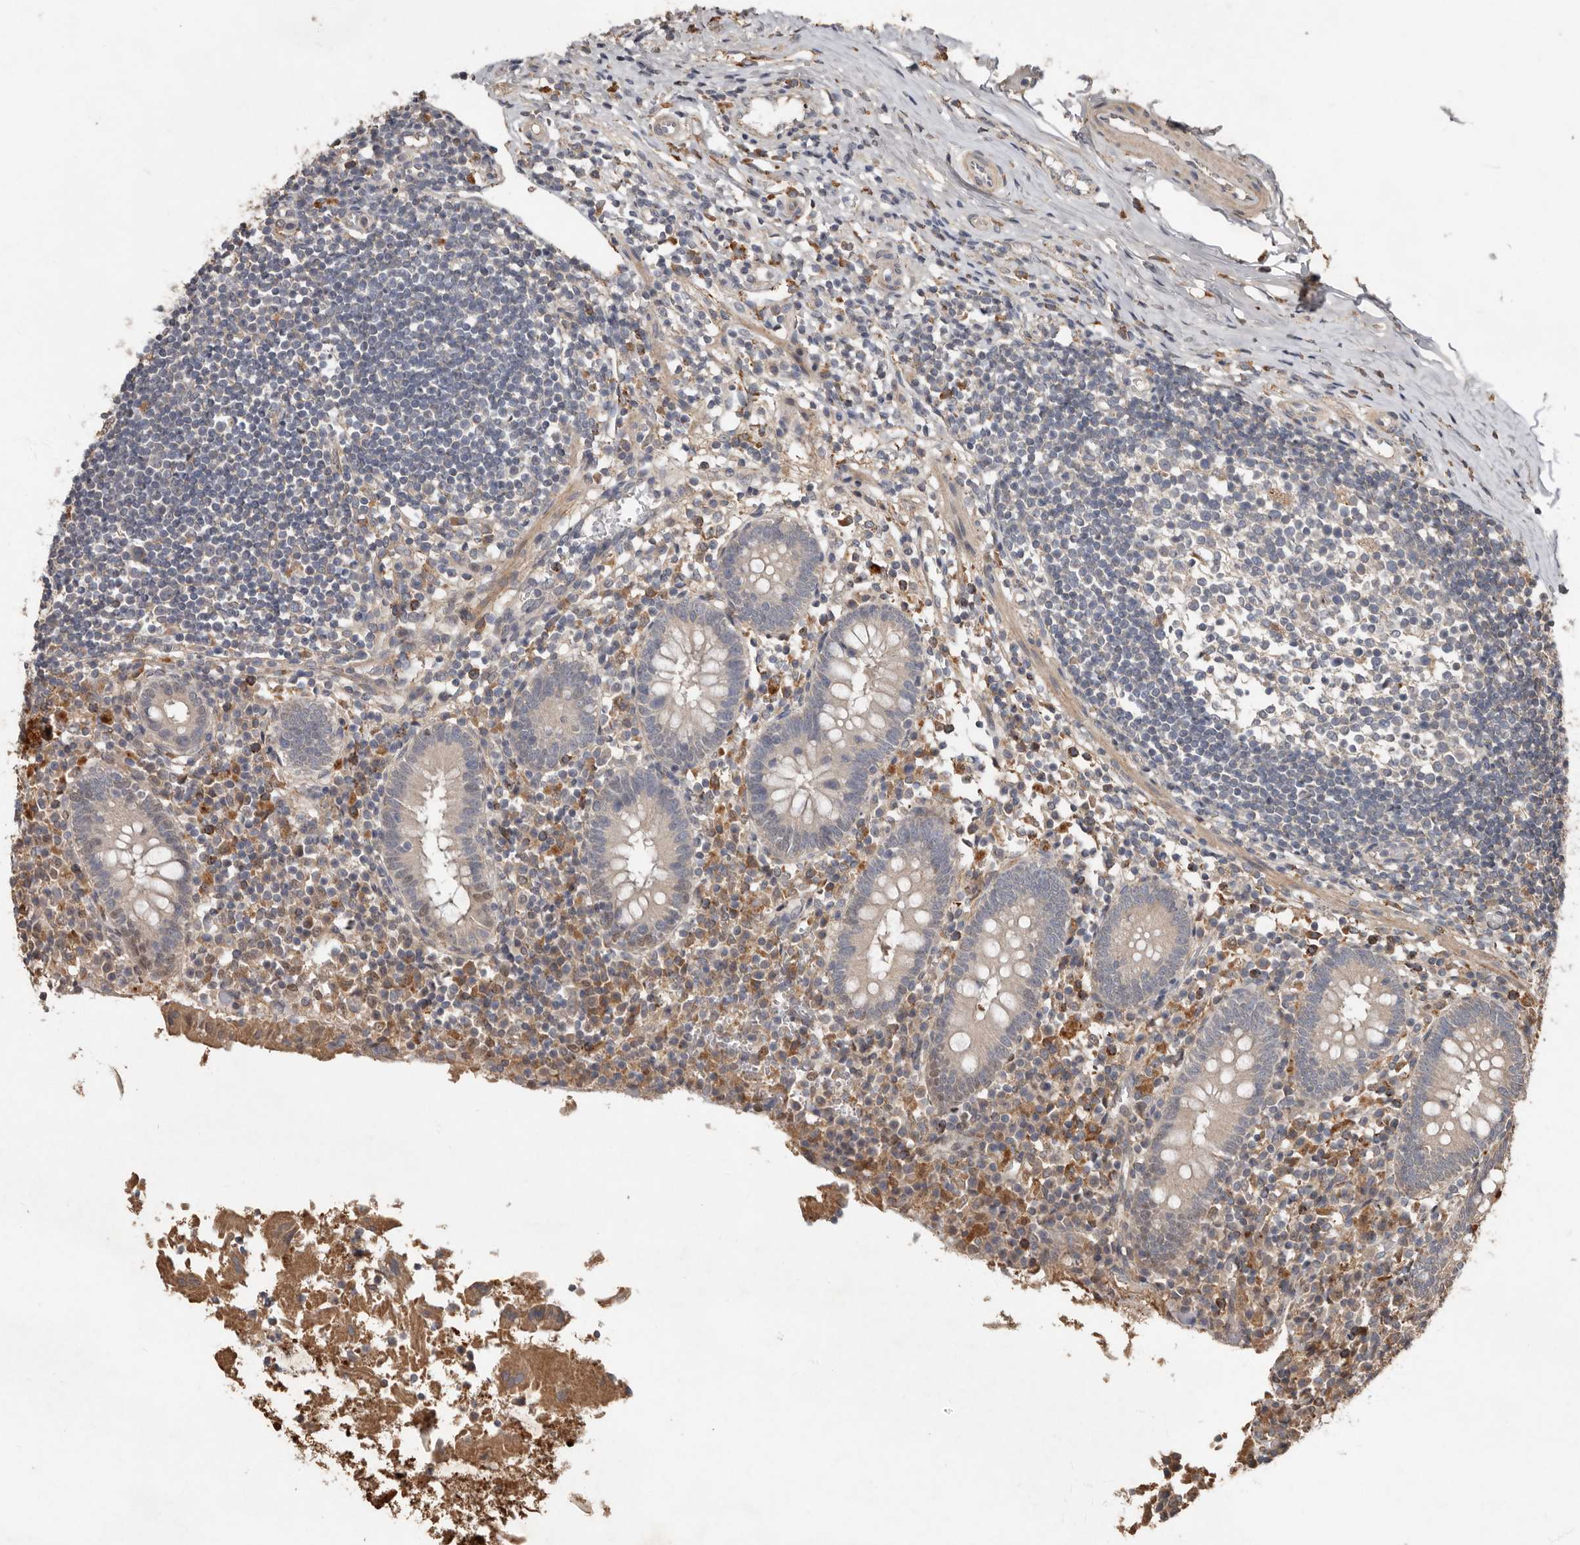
{"staining": {"intensity": "moderate", "quantity": "<25%", "location": "cytoplasmic/membranous"}, "tissue": "appendix", "cell_type": "Glandular cells", "image_type": "normal", "snomed": [{"axis": "morphology", "description": "Normal tissue, NOS"}, {"axis": "topography", "description": "Appendix"}], "caption": "Immunohistochemical staining of benign appendix reveals low levels of moderate cytoplasmic/membranous expression in about <25% of glandular cells.", "gene": "KIF26B", "patient": {"sex": "female", "age": 17}}